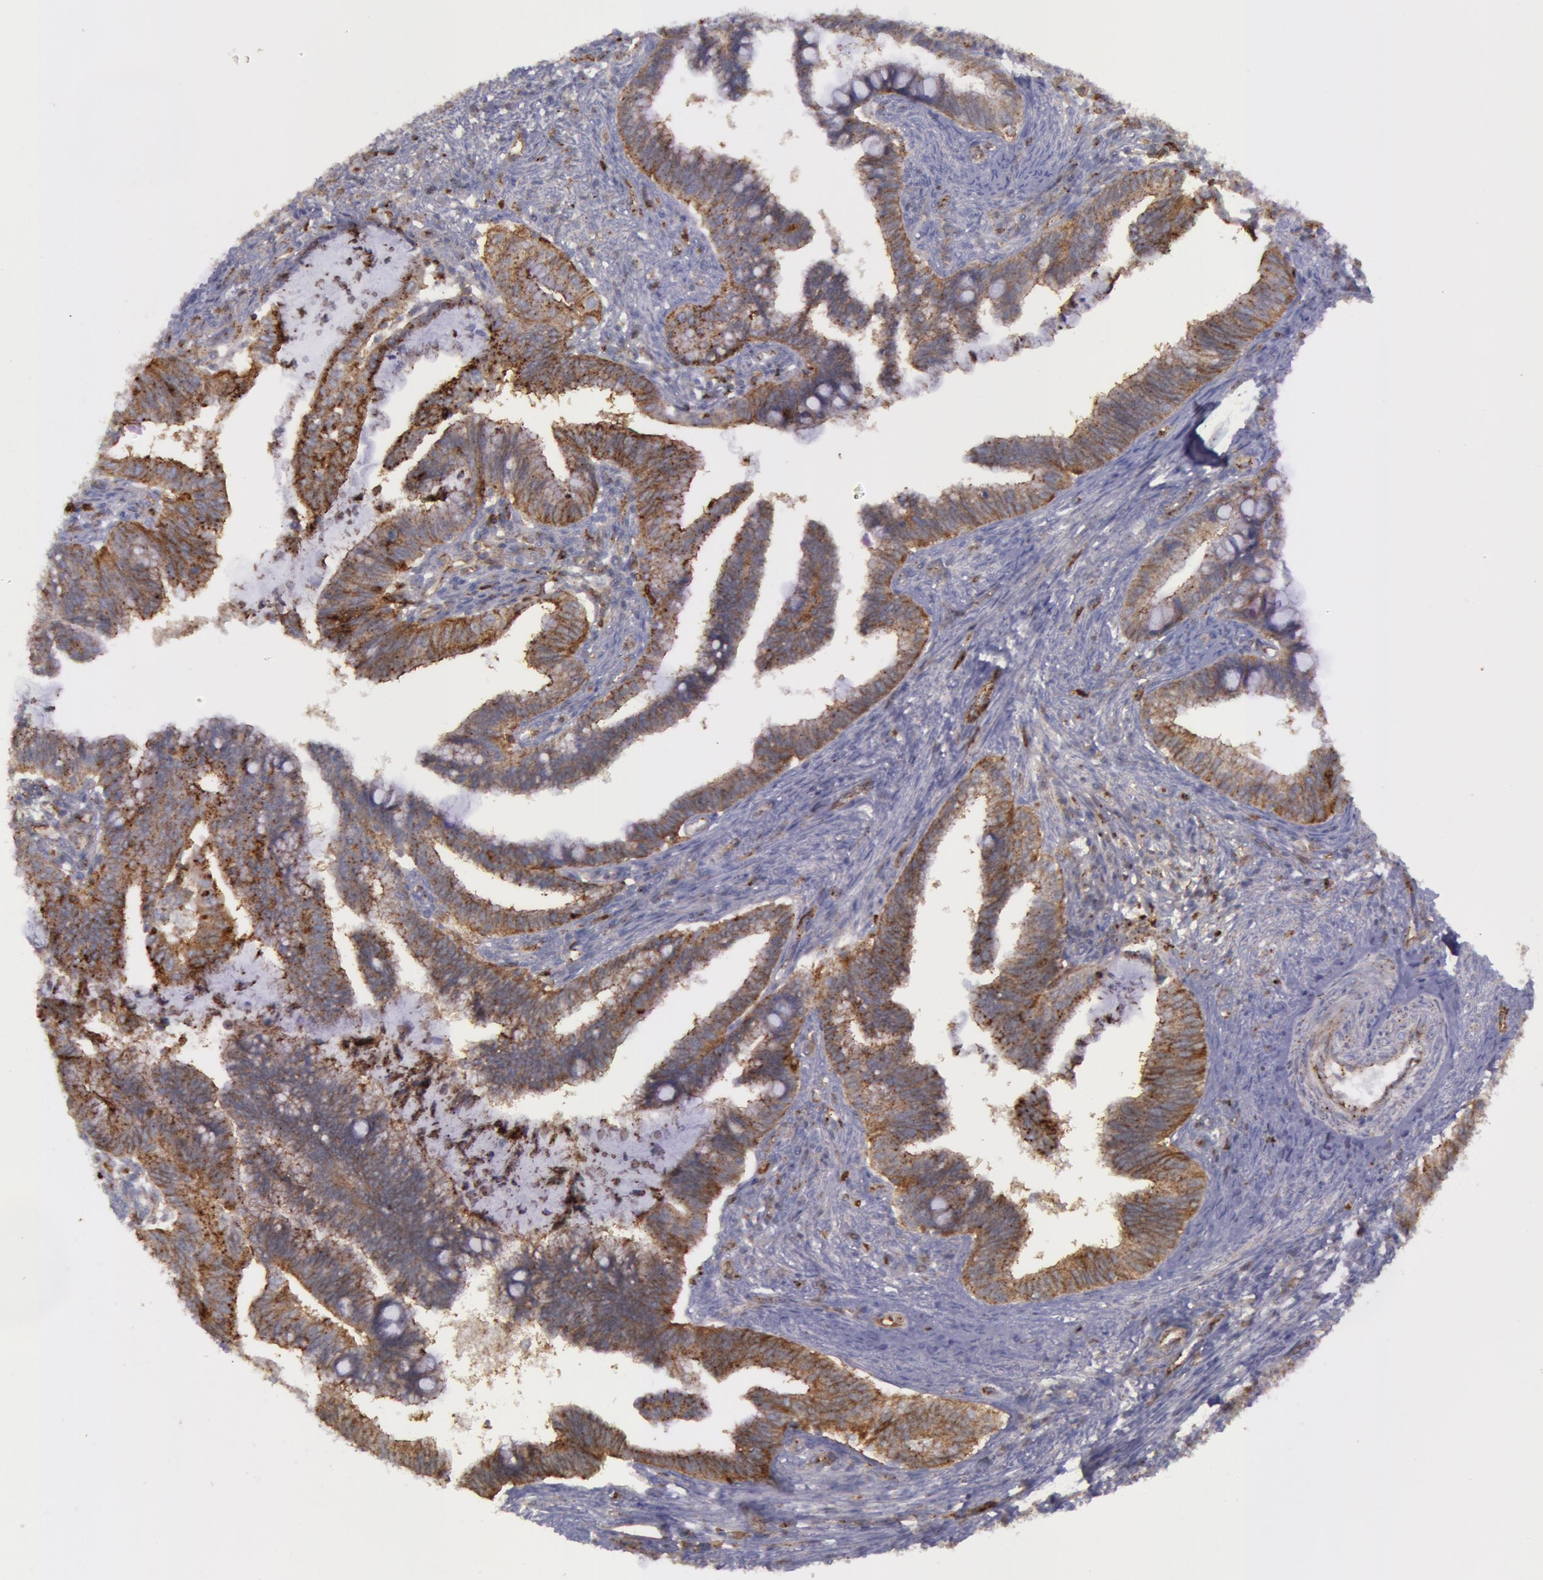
{"staining": {"intensity": "moderate", "quantity": ">75%", "location": "cytoplasmic/membranous"}, "tissue": "cervical cancer", "cell_type": "Tumor cells", "image_type": "cancer", "snomed": [{"axis": "morphology", "description": "Adenocarcinoma, NOS"}, {"axis": "topography", "description": "Cervix"}], "caption": "This micrograph exhibits immunohistochemistry (IHC) staining of adenocarcinoma (cervical), with medium moderate cytoplasmic/membranous positivity in about >75% of tumor cells.", "gene": "FLOT2", "patient": {"sex": "female", "age": 36}}